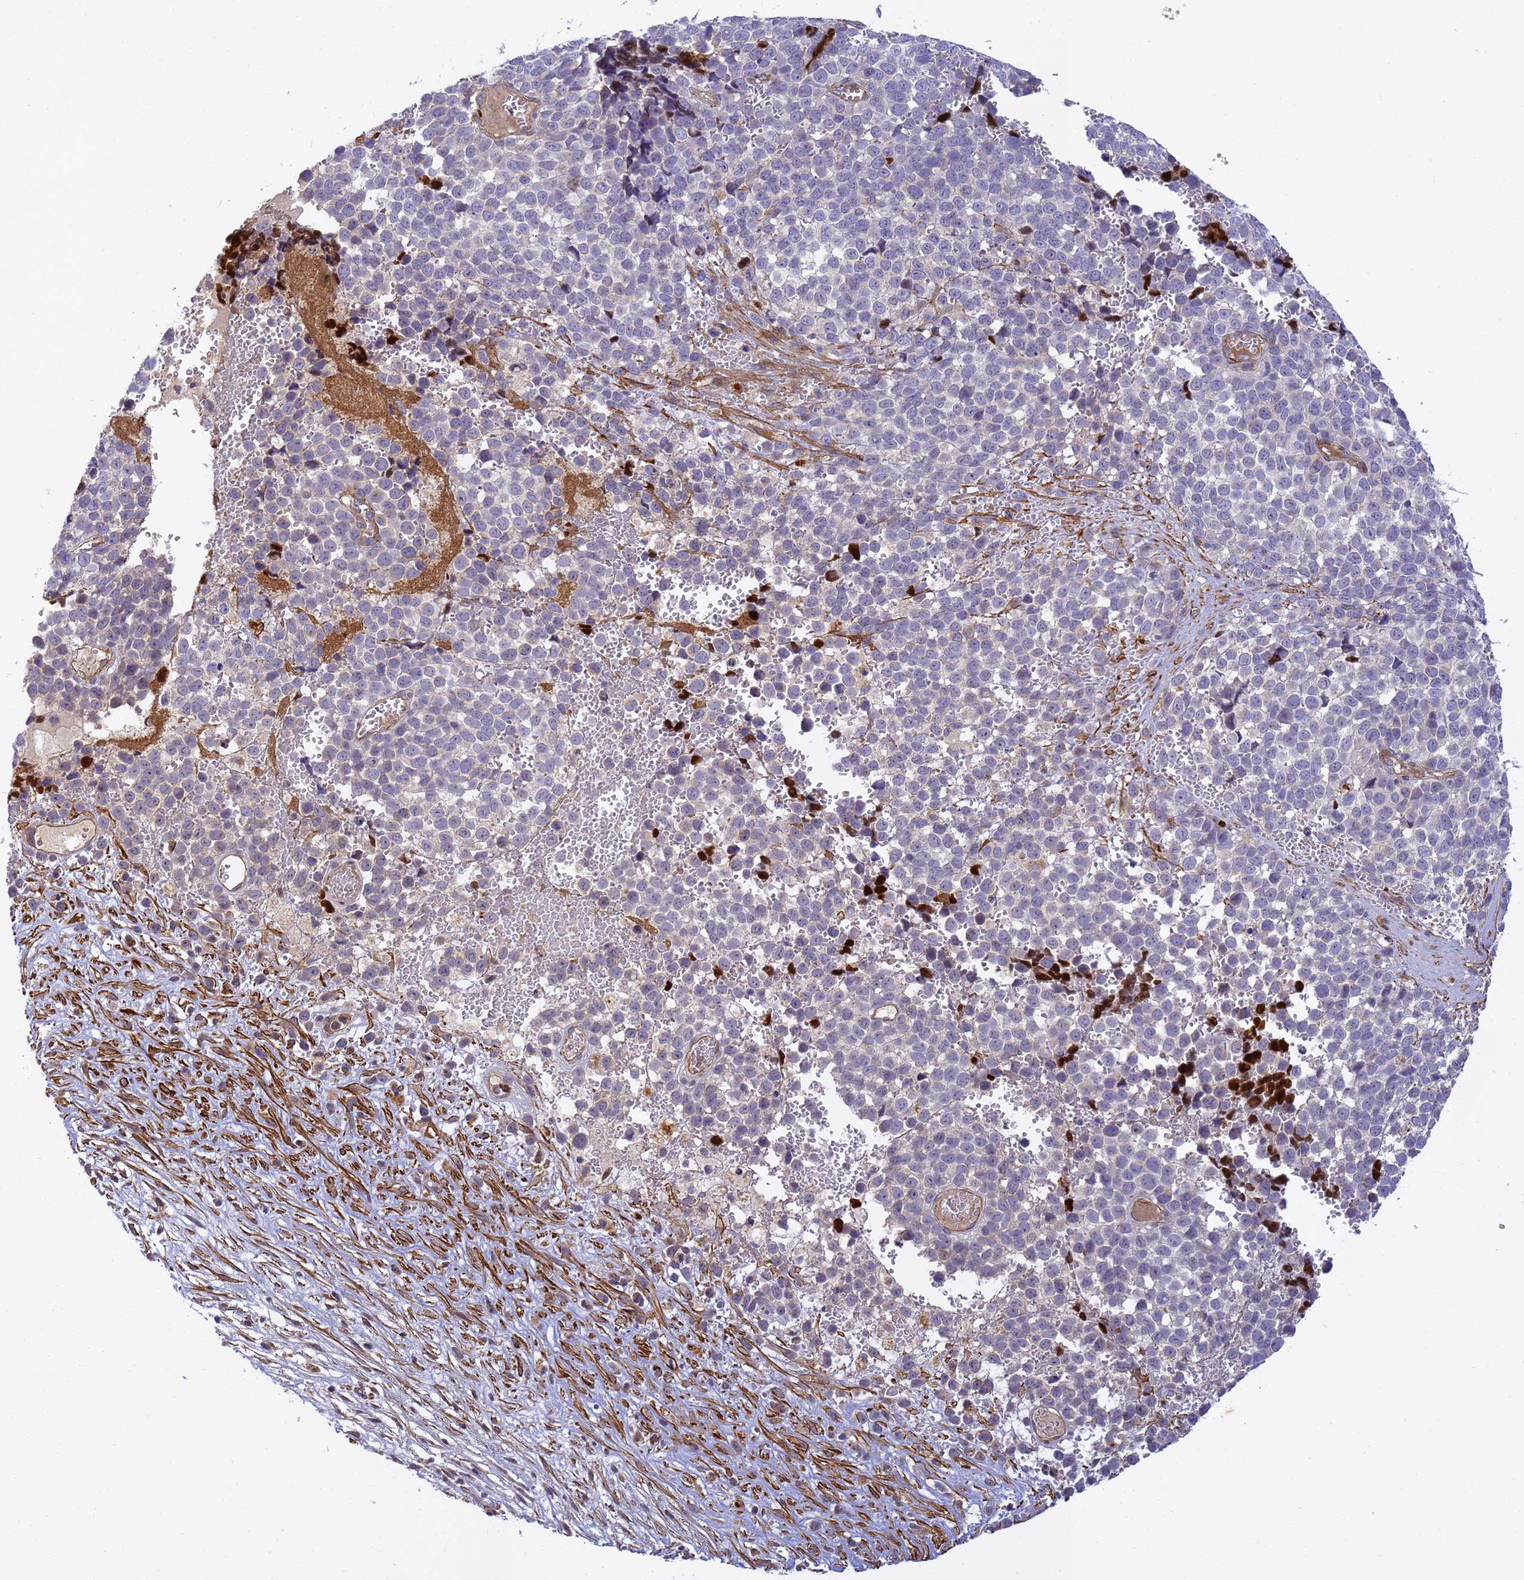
{"staining": {"intensity": "negative", "quantity": "none", "location": "none"}, "tissue": "melanoma", "cell_type": "Tumor cells", "image_type": "cancer", "snomed": [{"axis": "morphology", "description": "Malignant melanoma, NOS"}, {"axis": "topography", "description": "Nose, NOS"}], "caption": "Photomicrograph shows no protein positivity in tumor cells of melanoma tissue.", "gene": "RALGAPA2", "patient": {"sex": "female", "age": 48}}